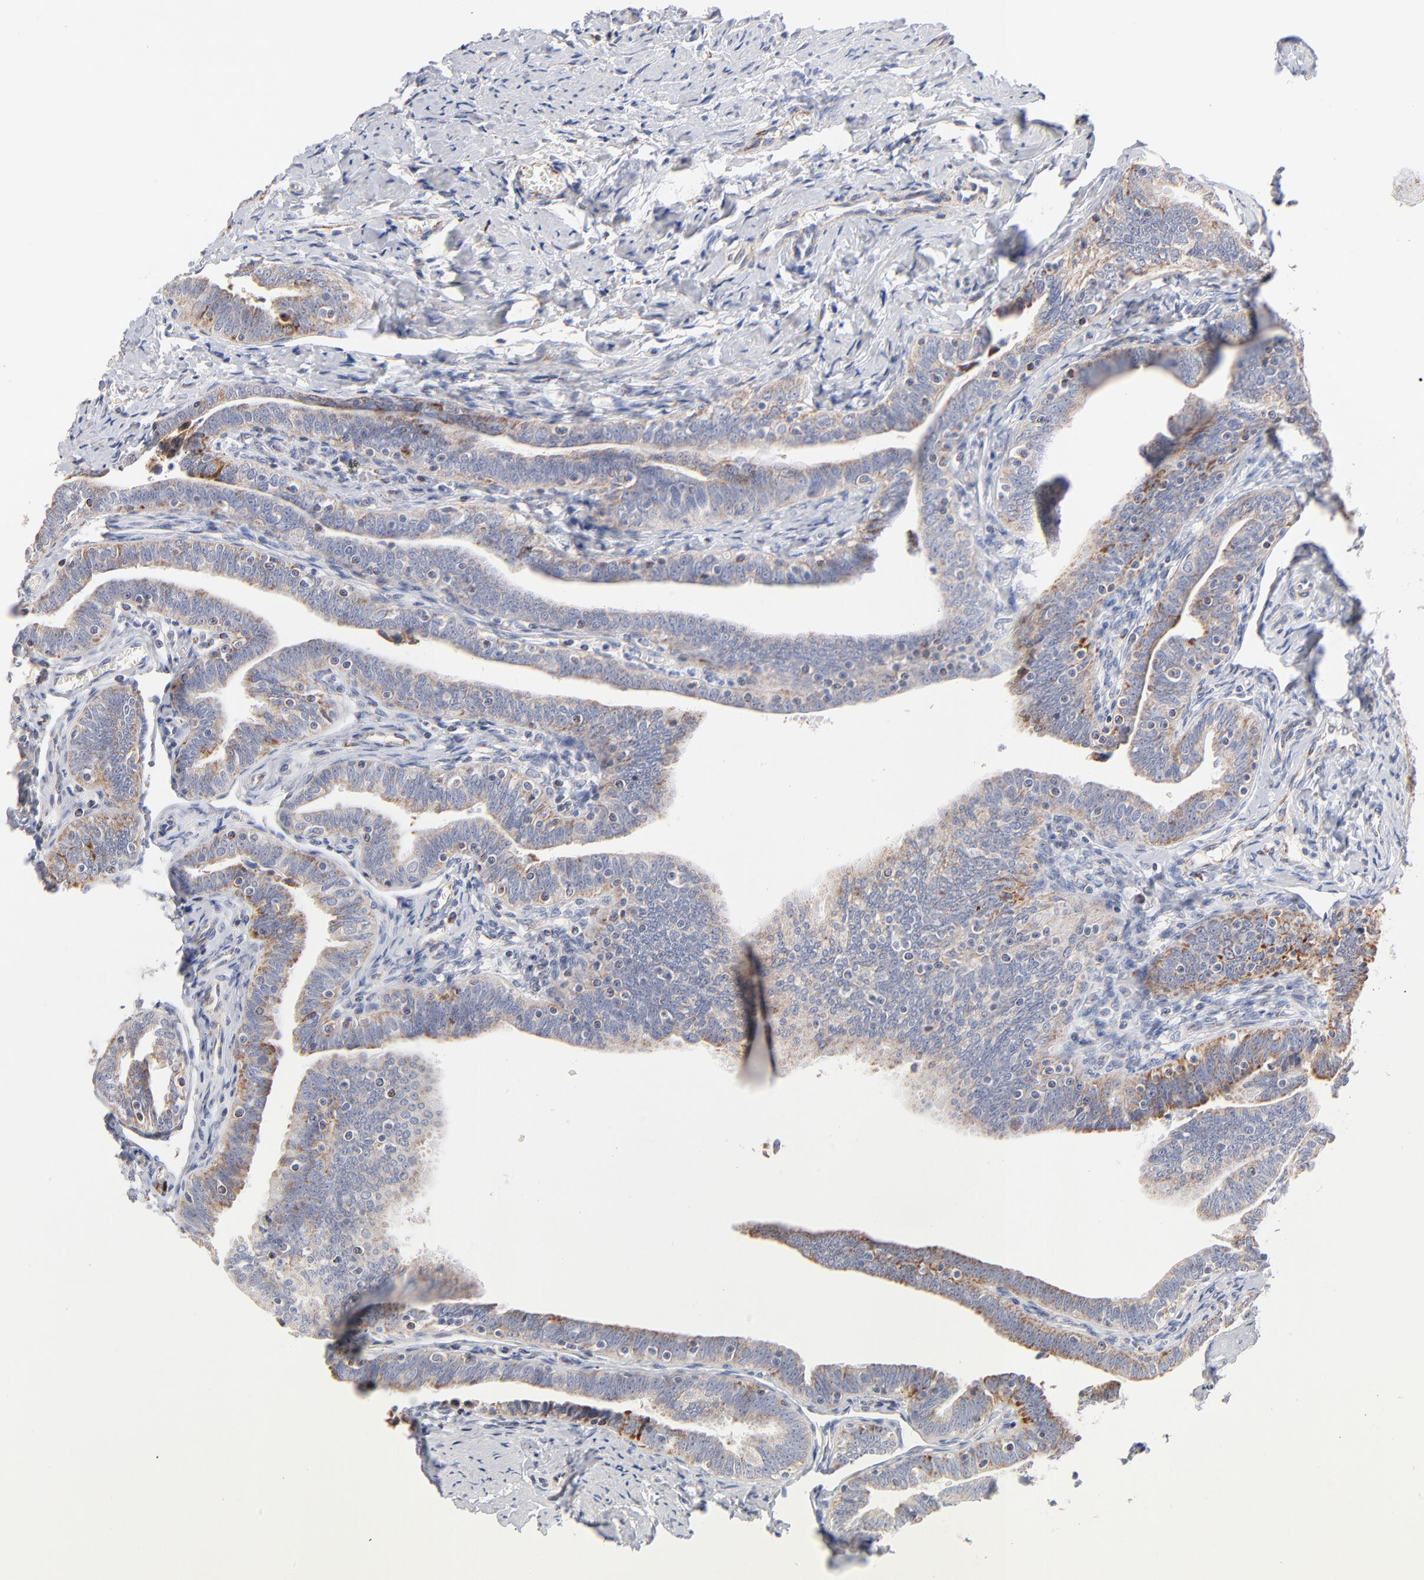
{"staining": {"intensity": "moderate", "quantity": ">75%", "location": "cytoplasmic/membranous"}, "tissue": "fallopian tube", "cell_type": "Glandular cells", "image_type": "normal", "snomed": [{"axis": "morphology", "description": "Normal tissue, NOS"}, {"axis": "topography", "description": "Fallopian tube"}, {"axis": "topography", "description": "Ovary"}], "caption": "DAB immunohistochemical staining of benign human fallopian tube exhibits moderate cytoplasmic/membranous protein staining in approximately >75% of glandular cells.", "gene": "MRPL58", "patient": {"sex": "female", "age": 69}}